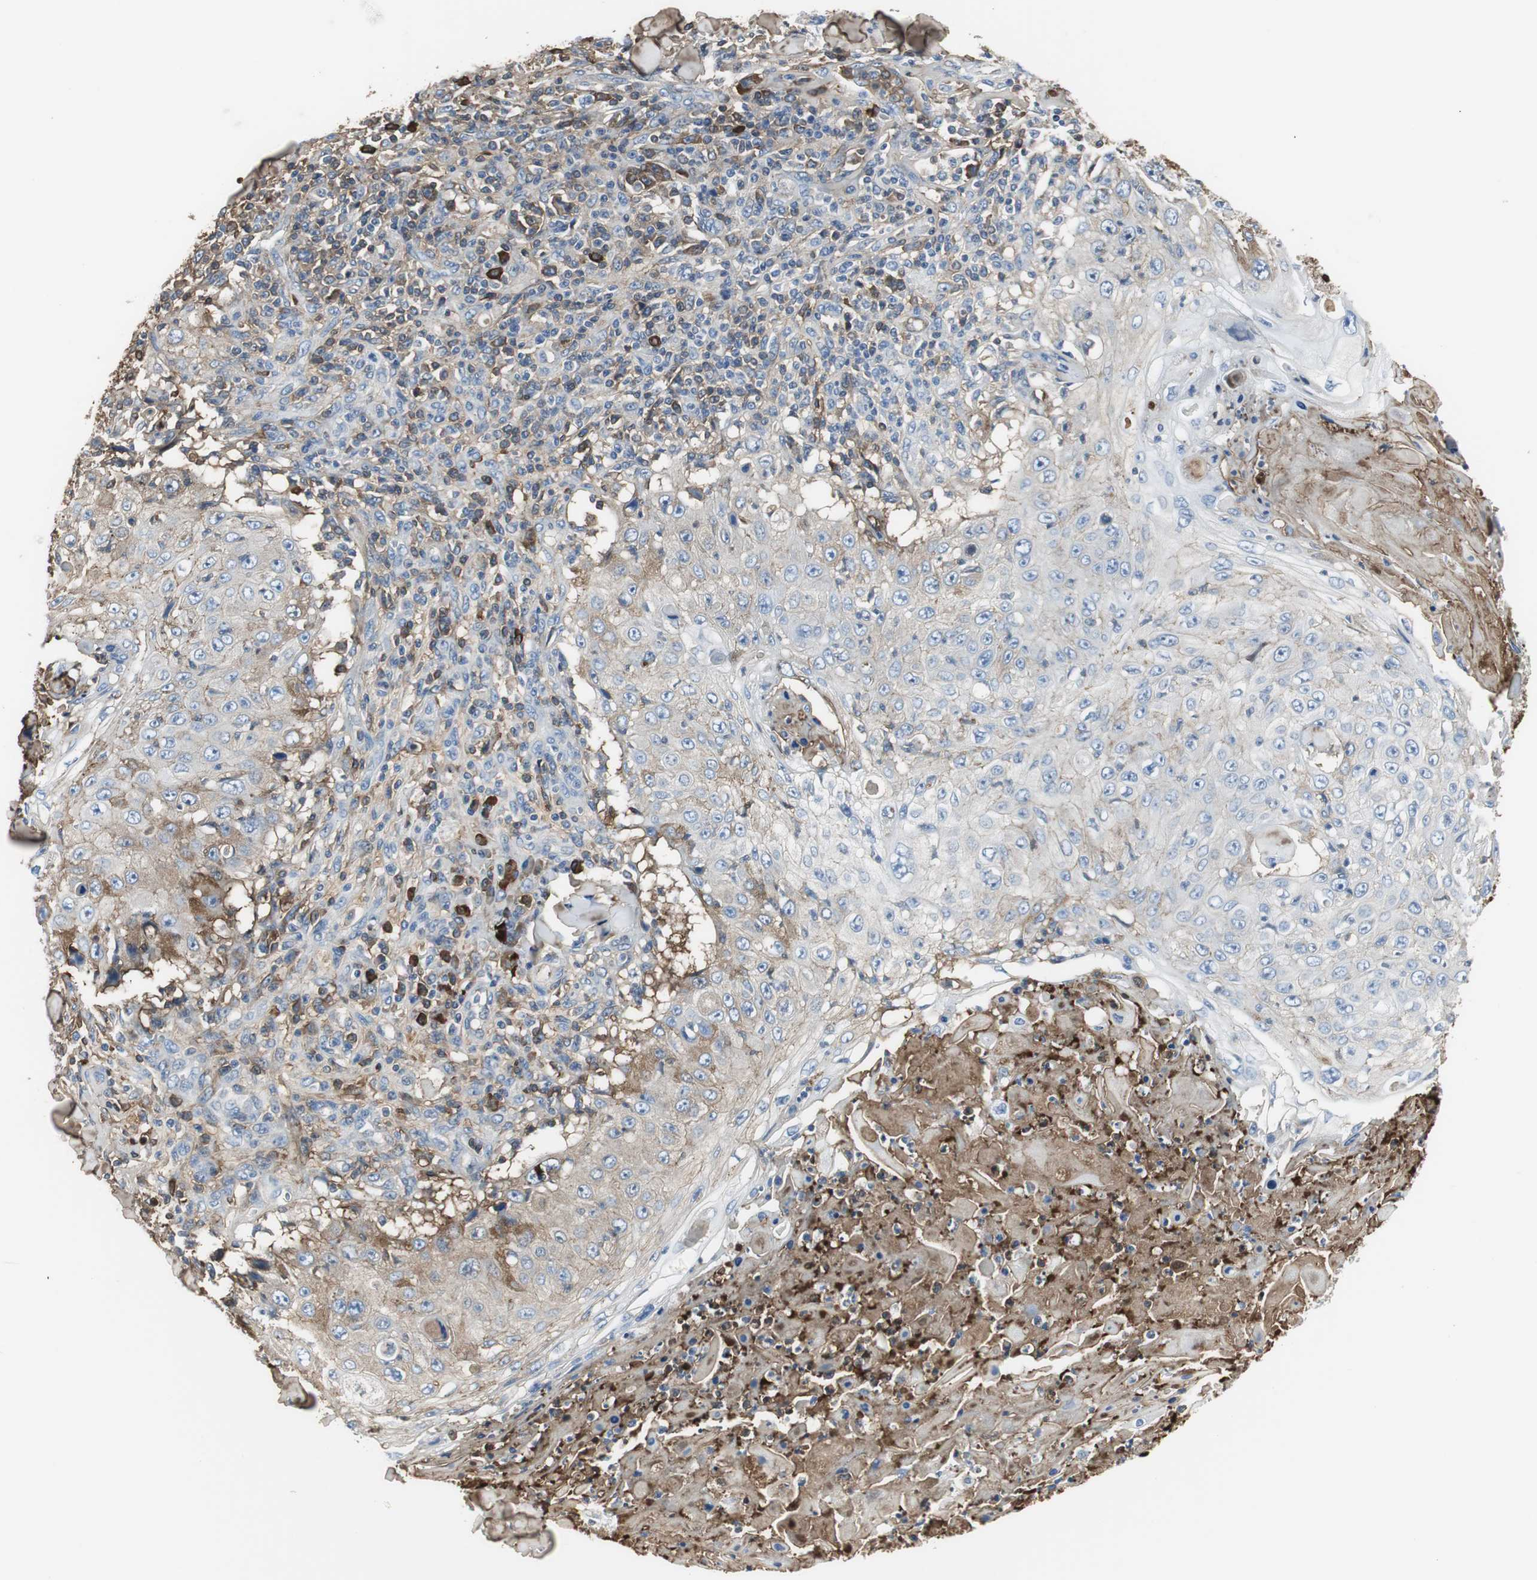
{"staining": {"intensity": "weak", "quantity": "<25%", "location": "cytoplasmic/membranous"}, "tissue": "skin cancer", "cell_type": "Tumor cells", "image_type": "cancer", "snomed": [{"axis": "morphology", "description": "Squamous cell carcinoma, NOS"}, {"axis": "topography", "description": "Skin"}], "caption": "Skin squamous cell carcinoma was stained to show a protein in brown. There is no significant expression in tumor cells.", "gene": "IGHA1", "patient": {"sex": "male", "age": 86}}